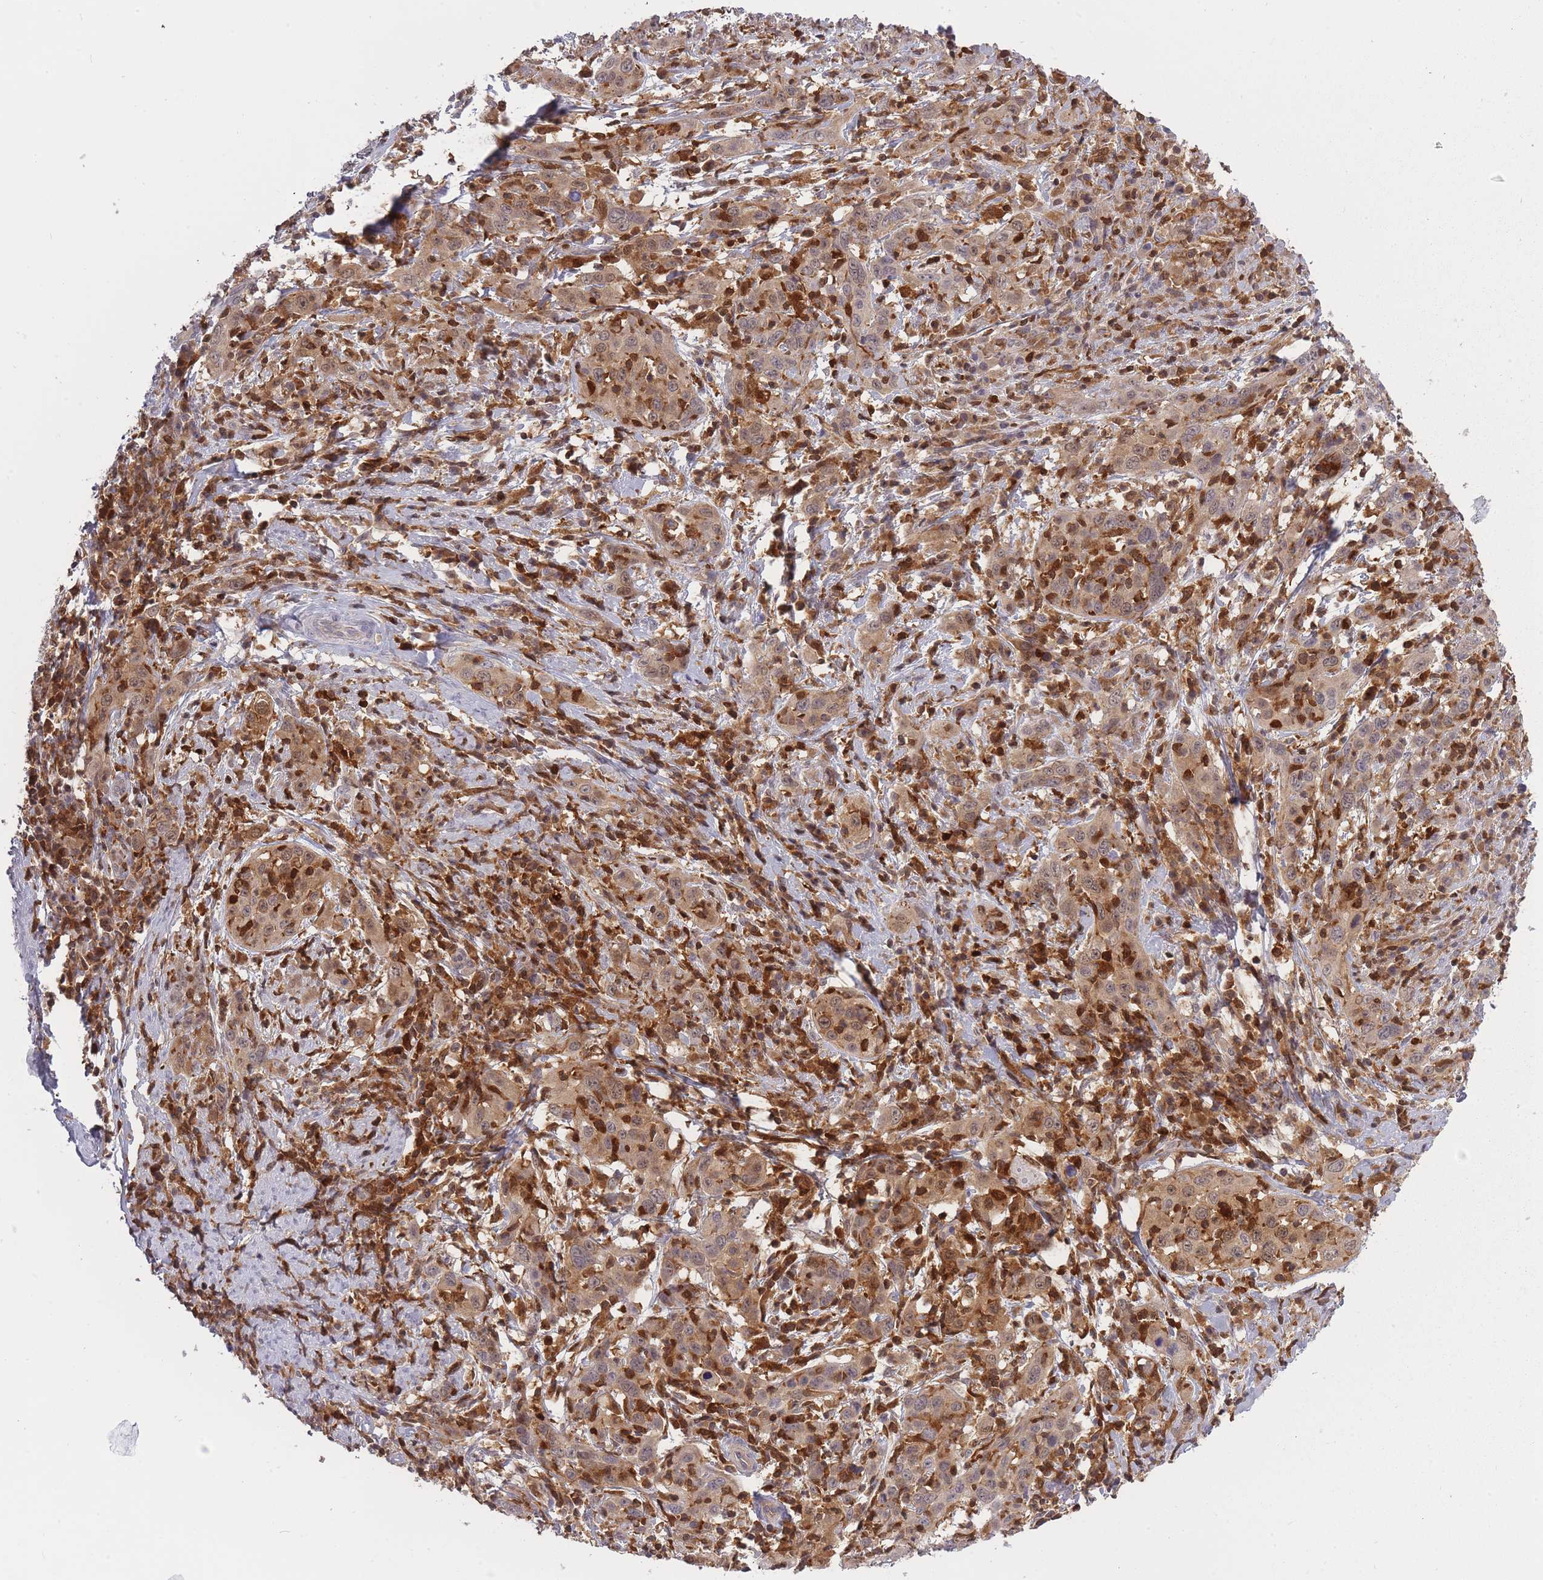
{"staining": {"intensity": "moderate", "quantity": ">75%", "location": "cytoplasmic/membranous,nuclear"}, "tissue": "cervical cancer", "cell_type": "Tumor cells", "image_type": "cancer", "snomed": [{"axis": "morphology", "description": "Squamous cell carcinoma, NOS"}, {"axis": "topography", "description": "Cervix"}], "caption": "Protein expression by immunohistochemistry demonstrates moderate cytoplasmic/membranous and nuclear expression in about >75% of tumor cells in cervical cancer (squamous cell carcinoma).", "gene": "CXorf38", "patient": {"sex": "female", "age": 46}}